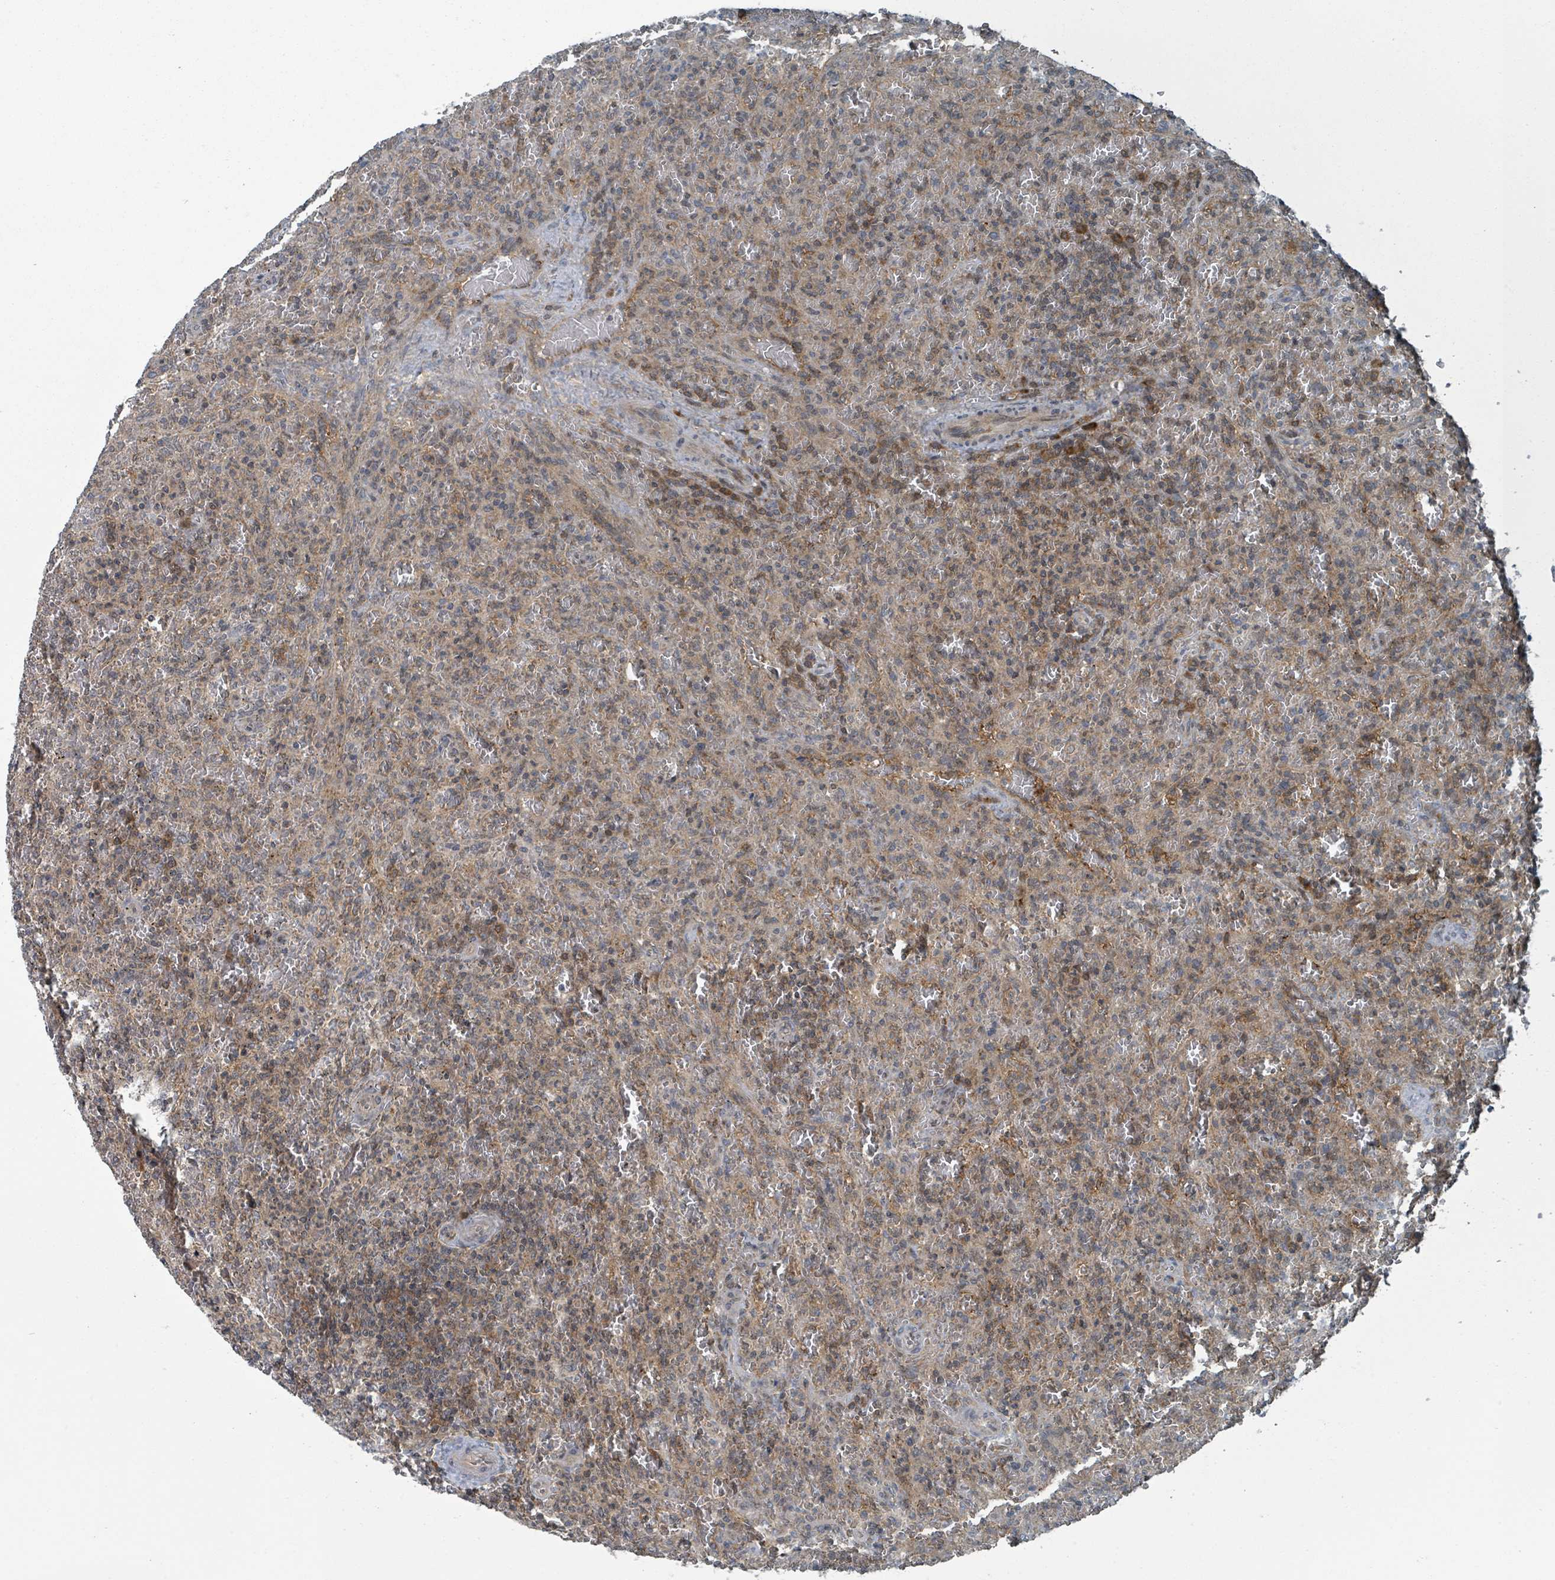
{"staining": {"intensity": "weak", "quantity": "25%-75%", "location": "cytoplasmic/membranous,nuclear"}, "tissue": "lymphoma", "cell_type": "Tumor cells", "image_type": "cancer", "snomed": [{"axis": "morphology", "description": "Malignant lymphoma, non-Hodgkin's type, Low grade"}, {"axis": "topography", "description": "Spleen"}], "caption": "Low-grade malignant lymphoma, non-Hodgkin's type was stained to show a protein in brown. There is low levels of weak cytoplasmic/membranous and nuclear positivity in about 25%-75% of tumor cells.", "gene": "GOLGA7", "patient": {"sex": "female", "age": 64}}